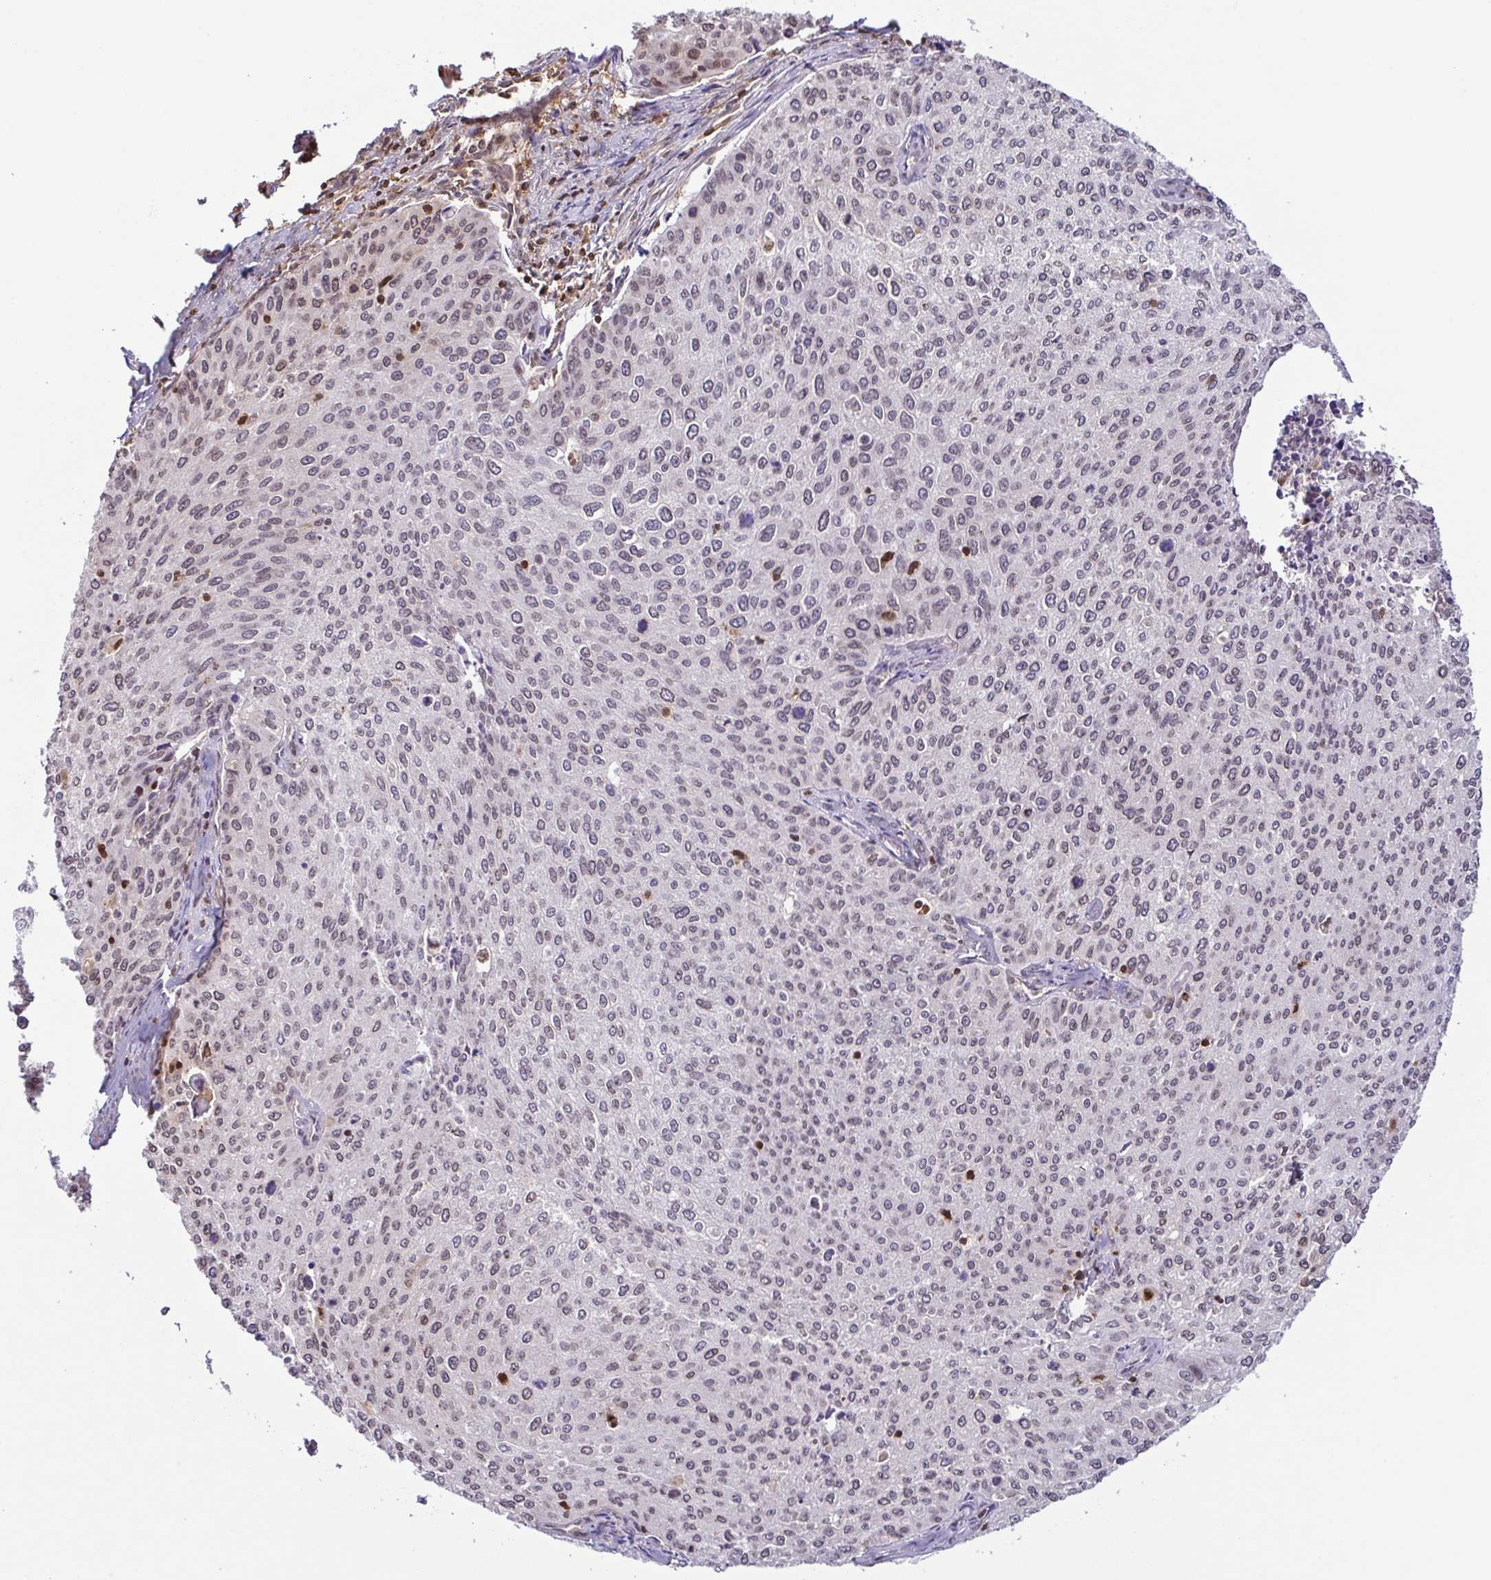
{"staining": {"intensity": "weak", "quantity": "<25%", "location": "nuclear"}, "tissue": "cervical cancer", "cell_type": "Tumor cells", "image_type": "cancer", "snomed": [{"axis": "morphology", "description": "Squamous cell carcinoma, NOS"}, {"axis": "topography", "description": "Cervix"}], "caption": "Histopathology image shows no significant protein positivity in tumor cells of cervical squamous cell carcinoma. (Brightfield microscopy of DAB IHC at high magnification).", "gene": "PSMB9", "patient": {"sex": "female", "age": 38}}